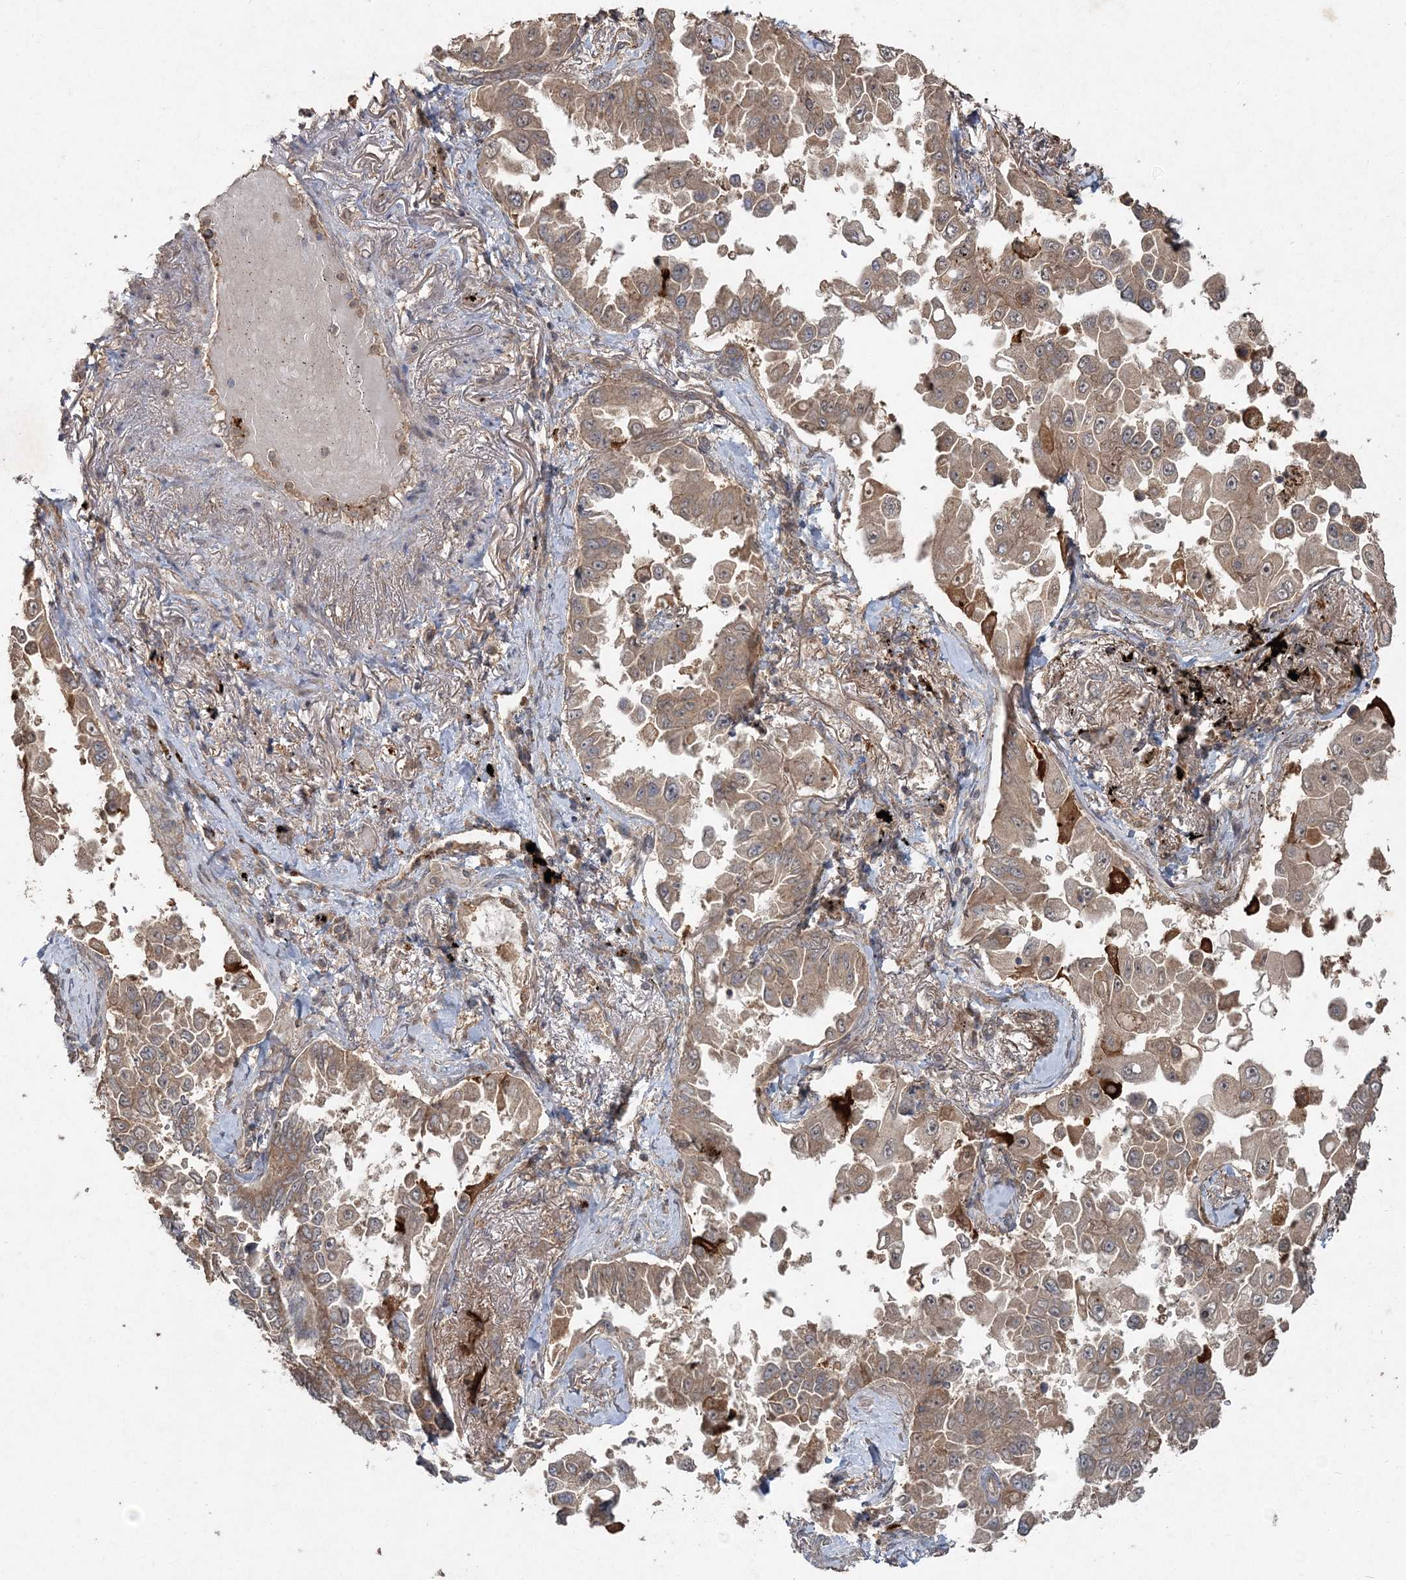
{"staining": {"intensity": "weak", "quantity": ">75%", "location": "cytoplasmic/membranous"}, "tissue": "lung cancer", "cell_type": "Tumor cells", "image_type": "cancer", "snomed": [{"axis": "morphology", "description": "Adenocarcinoma, NOS"}, {"axis": "topography", "description": "Lung"}], "caption": "Lung cancer stained with a brown dye demonstrates weak cytoplasmic/membranous positive positivity in approximately >75% of tumor cells.", "gene": "SPRY1", "patient": {"sex": "female", "age": 67}}